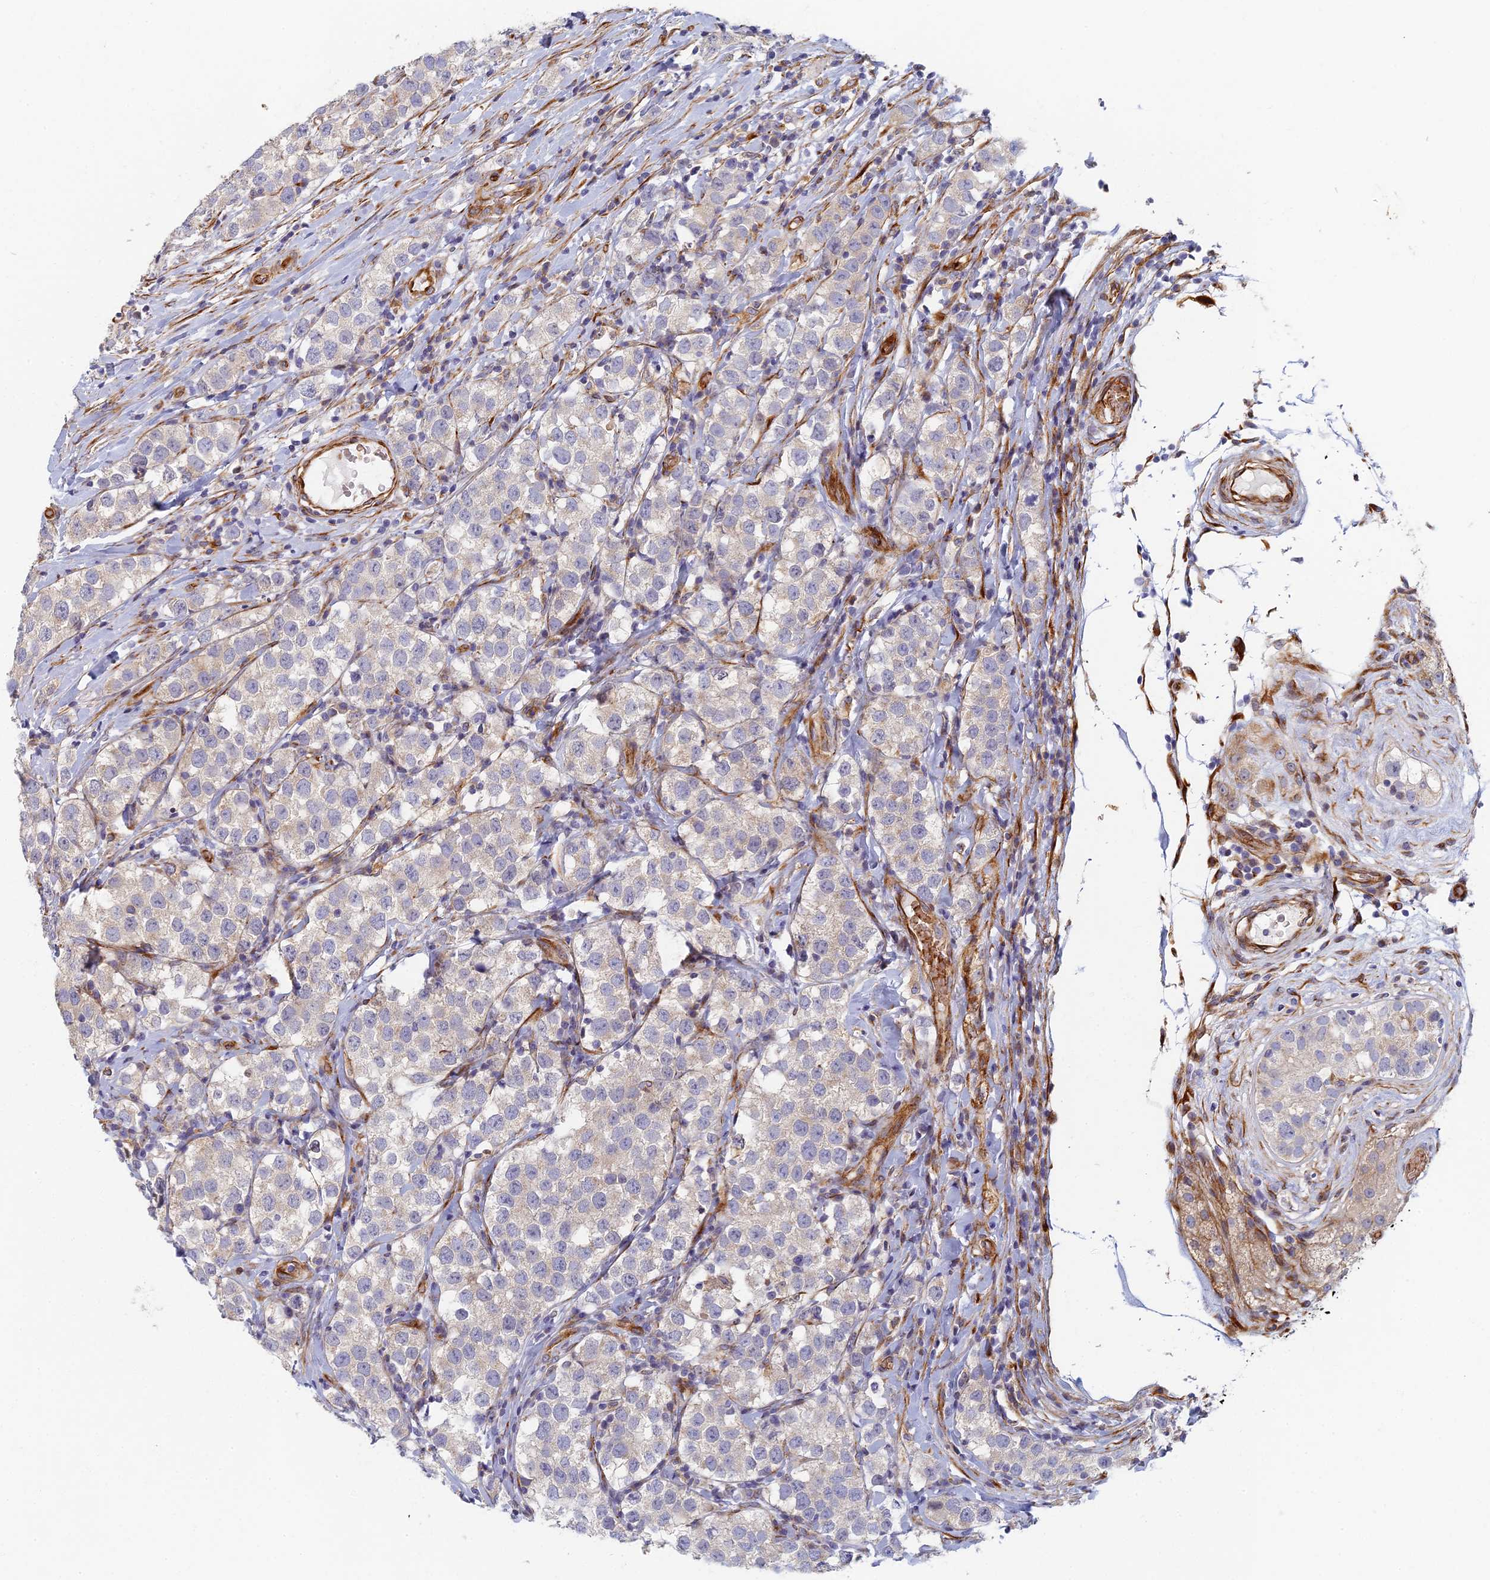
{"staining": {"intensity": "weak", "quantity": "<25%", "location": "cytoplasmic/membranous"}, "tissue": "testis cancer", "cell_type": "Tumor cells", "image_type": "cancer", "snomed": [{"axis": "morphology", "description": "Seminoma, NOS"}, {"axis": "topography", "description": "Testis"}], "caption": "This is a micrograph of IHC staining of seminoma (testis), which shows no staining in tumor cells.", "gene": "ABCB10", "patient": {"sex": "male", "age": 34}}